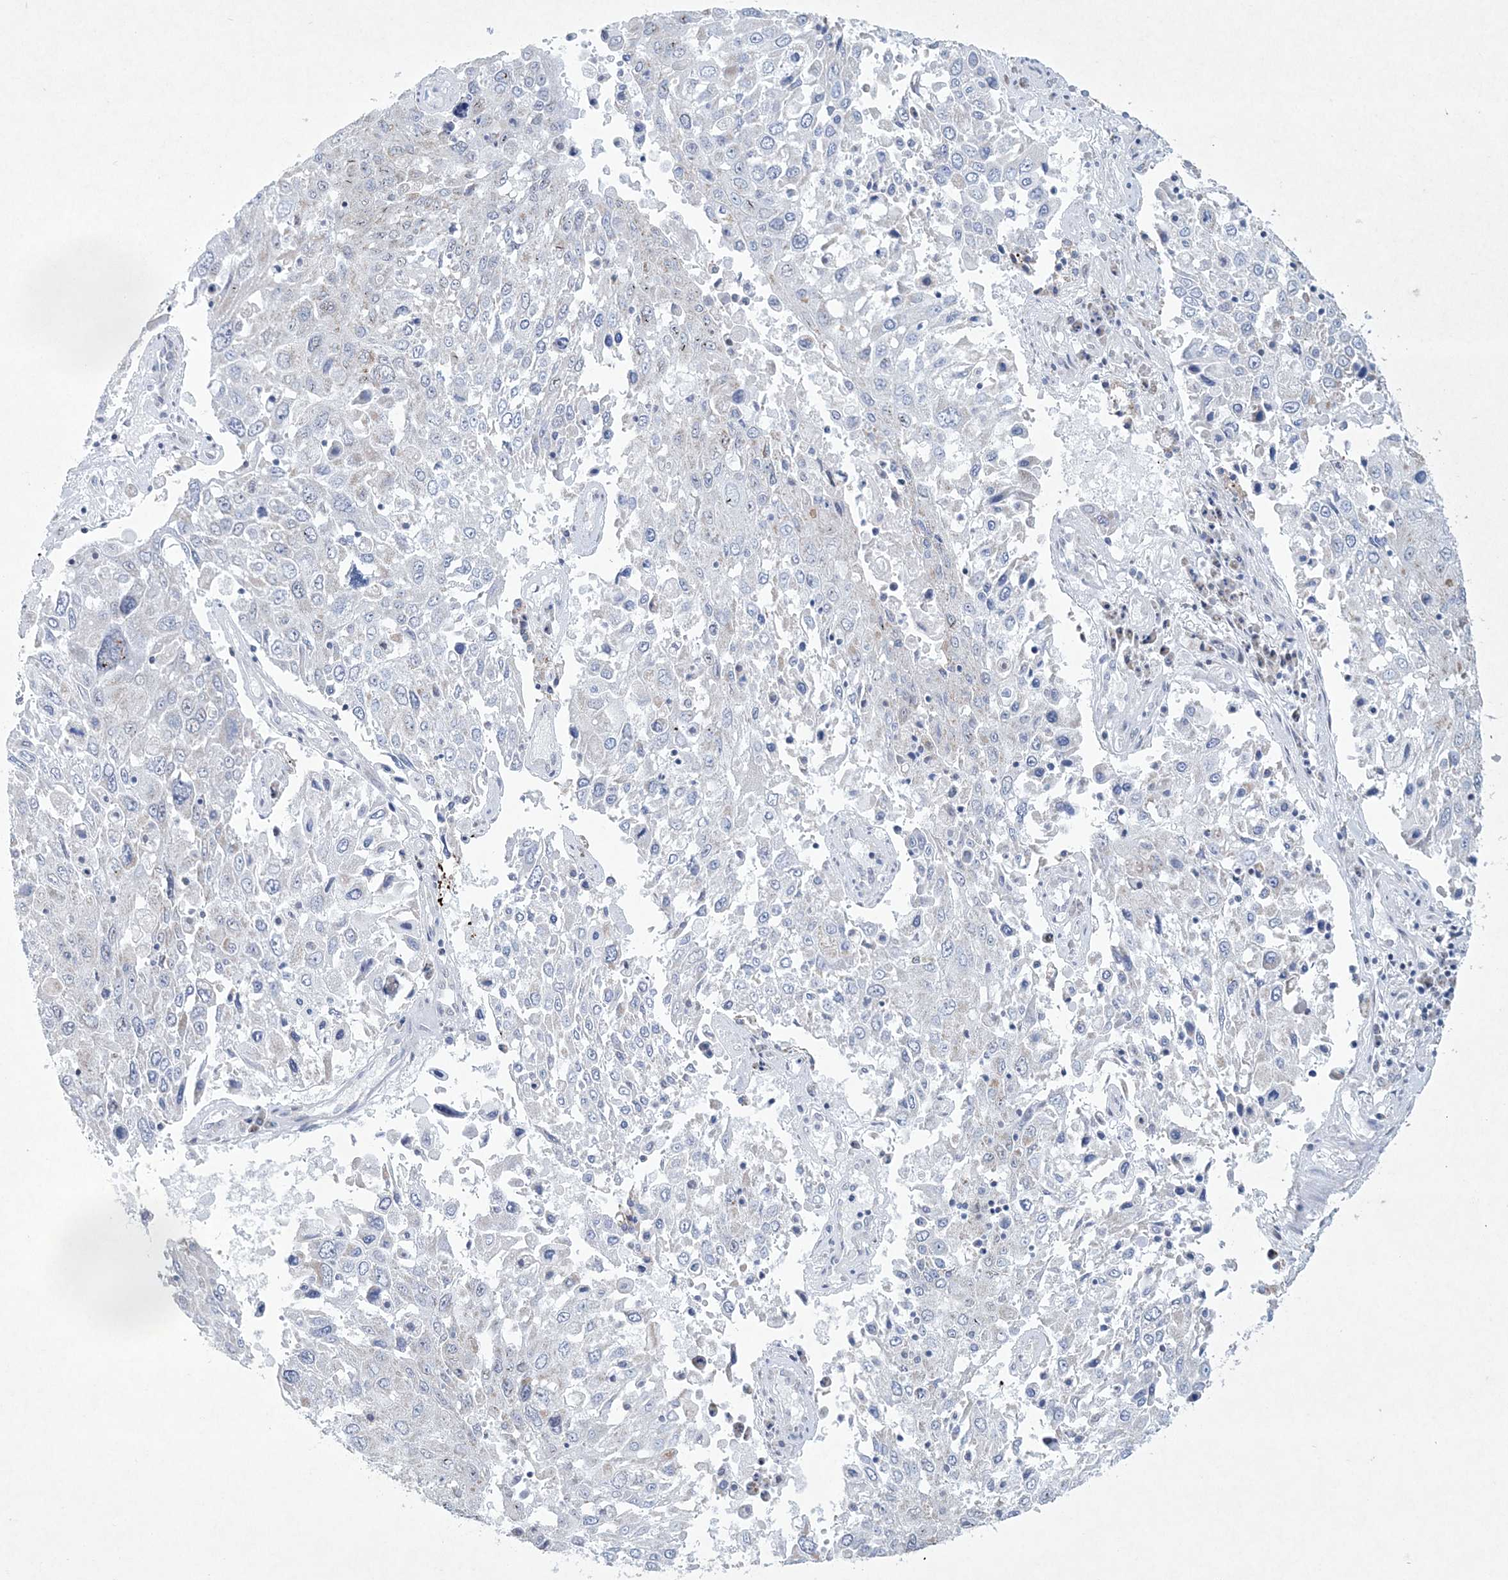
{"staining": {"intensity": "negative", "quantity": "none", "location": "none"}, "tissue": "lung cancer", "cell_type": "Tumor cells", "image_type": "cancer", "snomed": [{"axis": "morphology", "description": "Squamous cell carcinoma, NOS"}, {"axis": "topography", "description": "Lung"}], "caption": "Immunohistochemical staining of lung cancer (squamous cell carcinoma) shows no significant positivity in tumor cells.", "gene": "CES4A", "patient": {"sex": "male", "age": 65}}